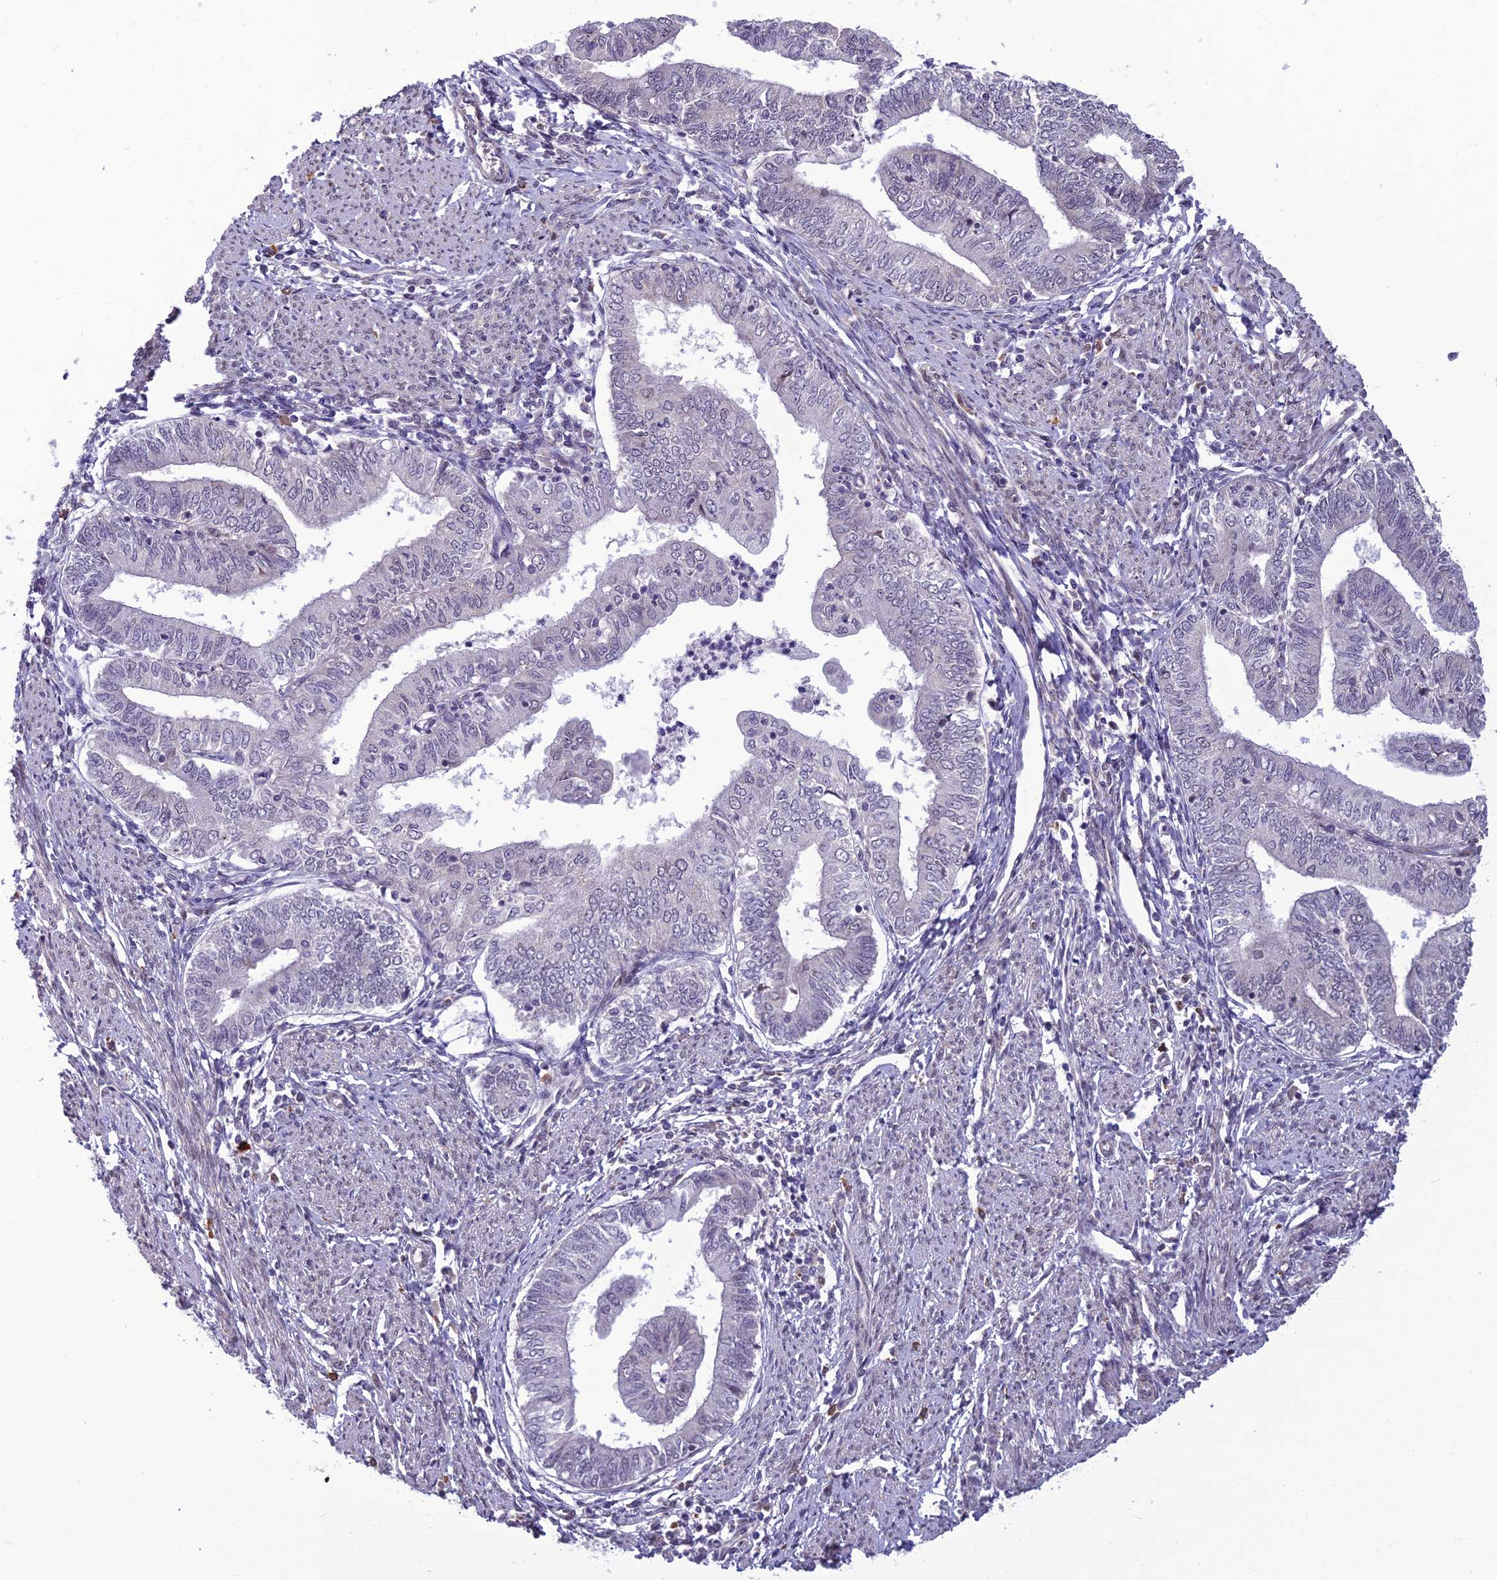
{"staining": {"intensity": "negative", "quantity": "none", "location": "none"}, "tissue": "endometrial cancer", "cell_type": "Tumor cells", "image_type": "cancer", "snomed": [{"axis": "morphology", "description": "Adenocarcinoma, NOS"}, {"axis": "topography", "description": "Endometrium"}], "caption": "Tumor cells are negative for protein expression in human endometrial cancer.", "gene": "FBRS", "patient": {"sex": "female", "age": 66}}